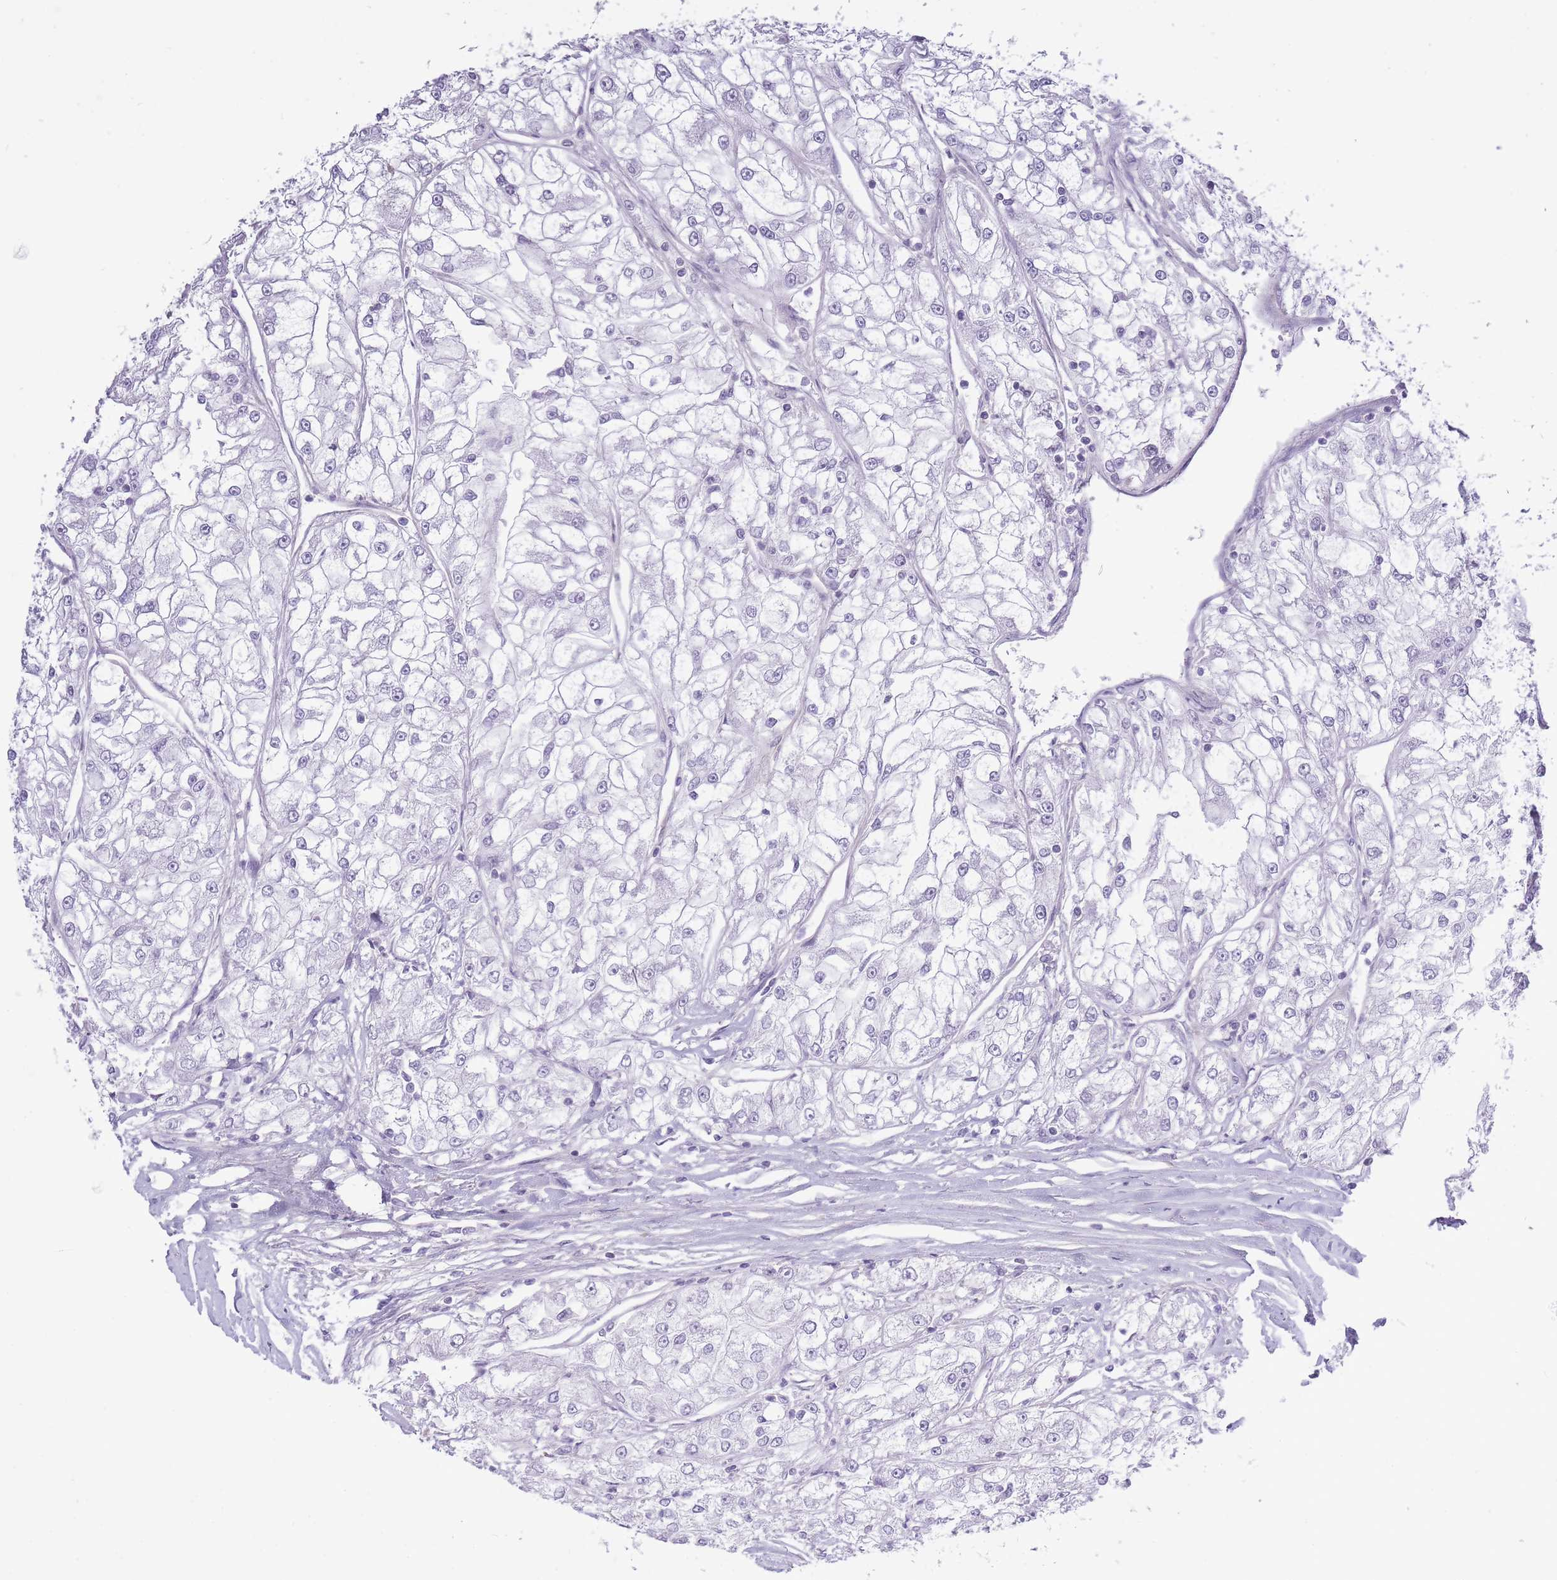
{"staining": {"intensity": "negative", "quantity": "none", "location": "none"}, "tissue": "renal cancer", "cell_type": "Tumor cells", "image_type": "cancer", "snomed": [{"axis": "morphology", "description": "Adenocarcinoma, NOS"}, {"axis": "topography", "description": "Kidney"}], "caption": "This is an IHC histopathology image of renal cancer. There is no positivity in tumor cells.", "gene": "ZBTB24", "patient": {"sex": "female", "age": 72}}